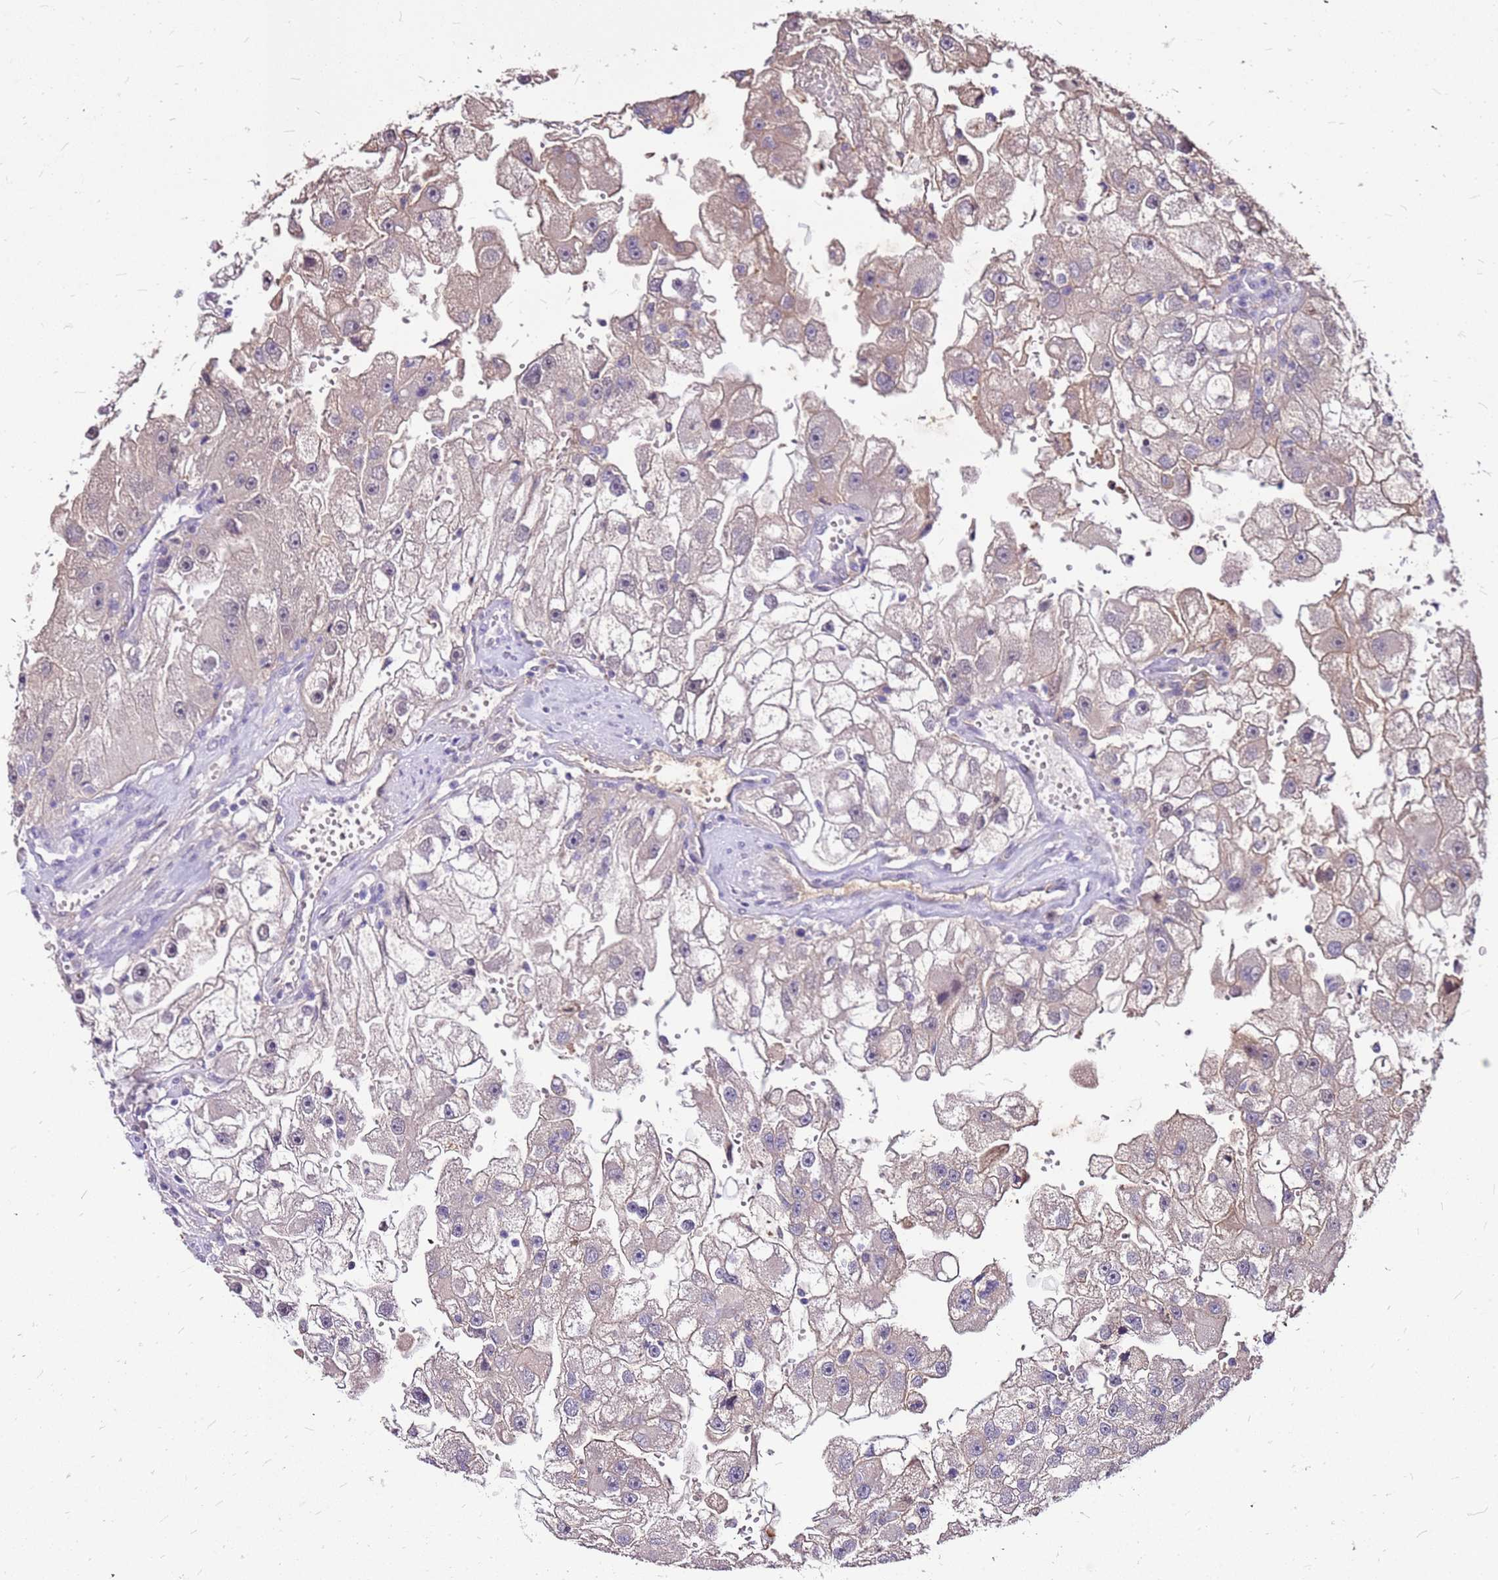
{"staining": {"intensity": "weak", "quantity": "25%-75%", "location": "cytoplasmic/membranous"}, "tissue": "renal cancer", "cell_type": "Tumor cells", "image_type": "cancer", "snomed": [{"axis": "morphology", "description": "Adenocarcinoma, NOS"}, {"axis": "topography", "description": "Kidney"}], "caption": "Protein staining of renal adenocarcinoma tissue shows weak cytoplasmic/membranous staining in about 25%-75% of tumor cells.", "gene": "ALDH1A3", "patient": {"sex": "male", "age": 63}}